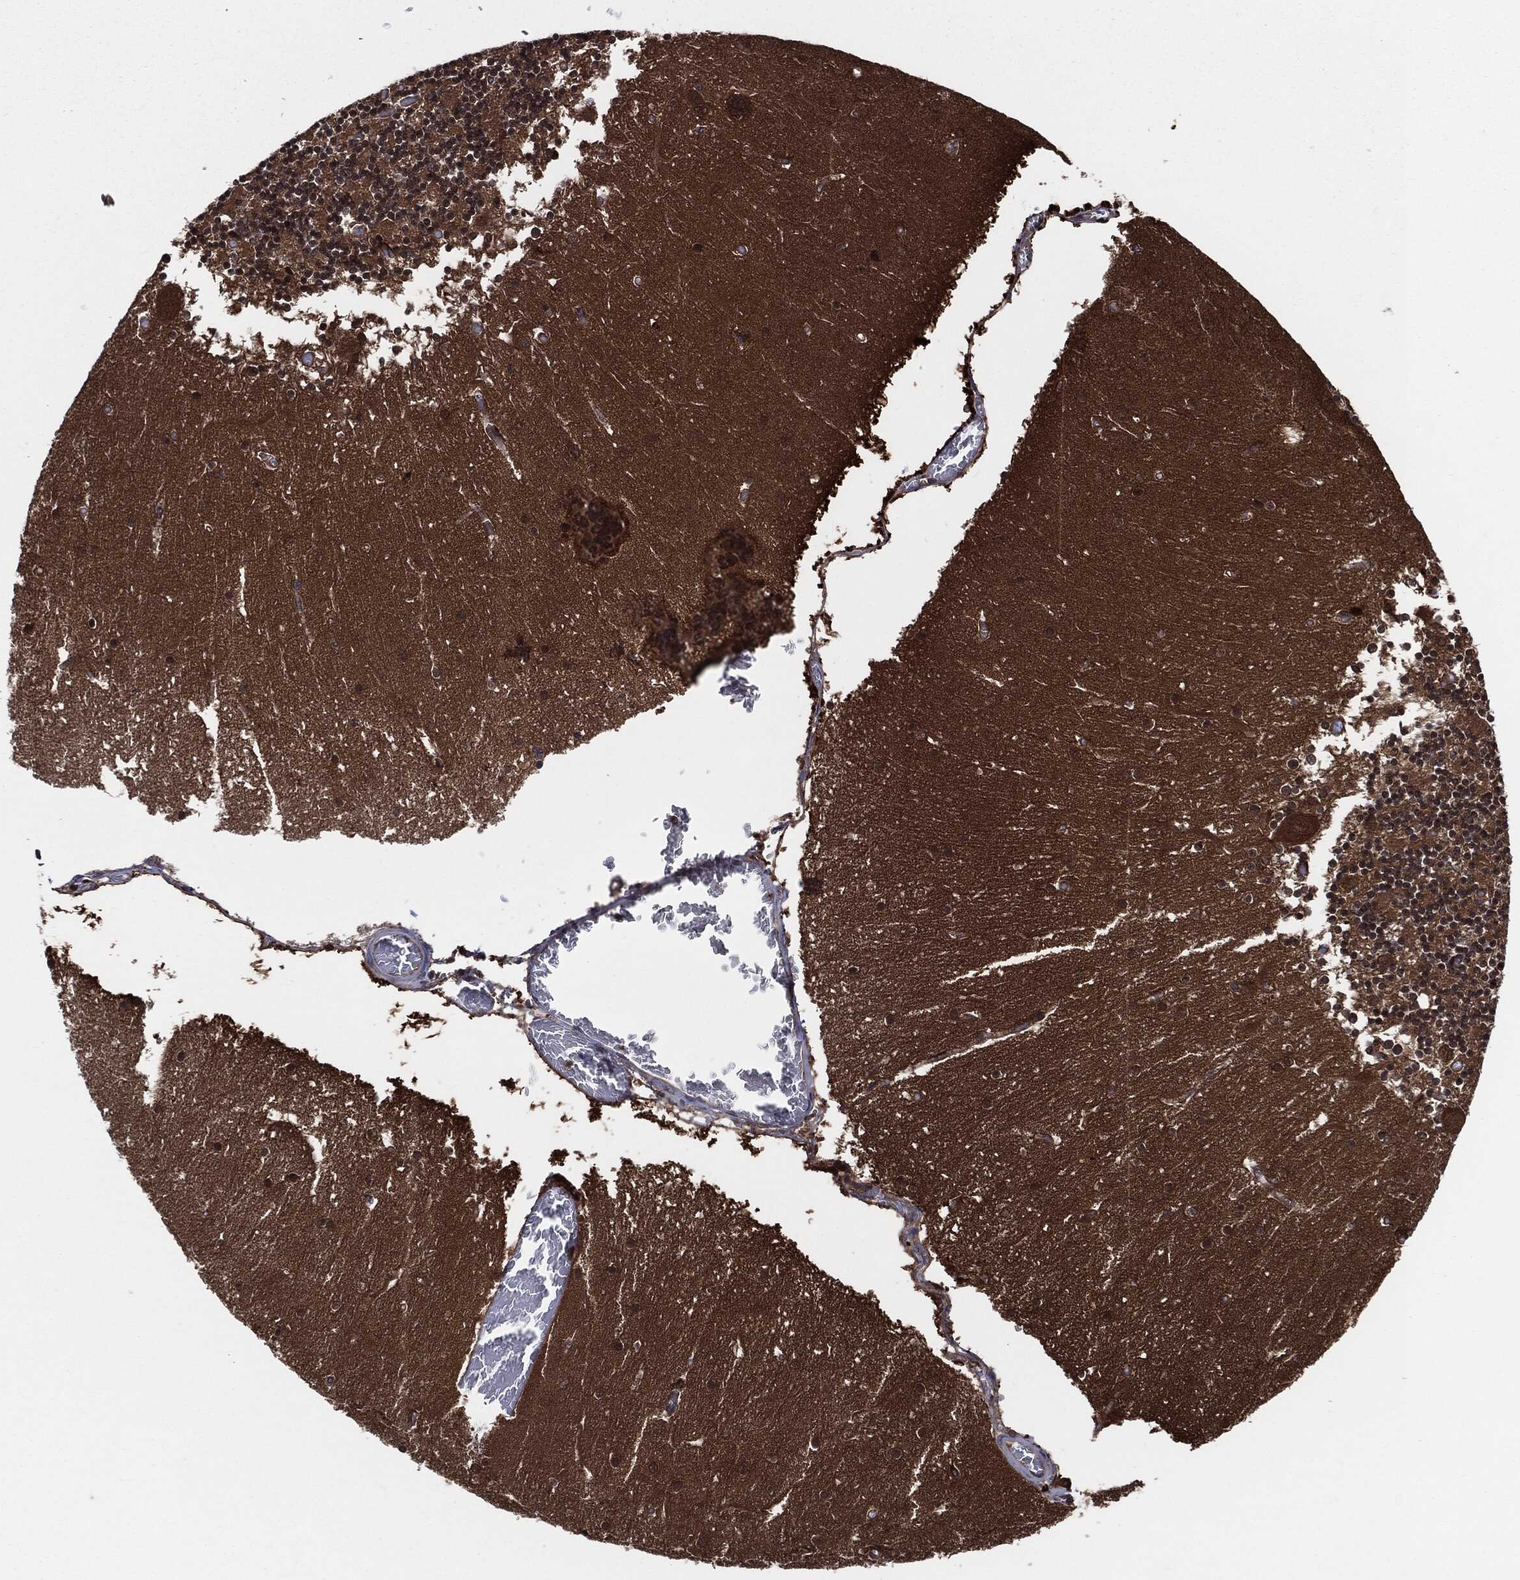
{"staining": {"intensity": "negative", "quantity": "none", "location": "none"}, "tissue": "cerebellum", "cell_type": "Cells in granular layer", "image_type": "normal", "snomed": [{"axis": "morphology", "description": "Normal tissue, NOS"}, {"axis": "topography", "description": "Cerebellum"}], "caption": "High power microscopy photomicrograph of an IHC micrograph of normal cerebellum, revealing no significant expression in cells in granular layer. (DAB immunohistochemistry, high magnification).", "gene": "XPNPEP1", "patient": {"sex": "female", "age": 28}}